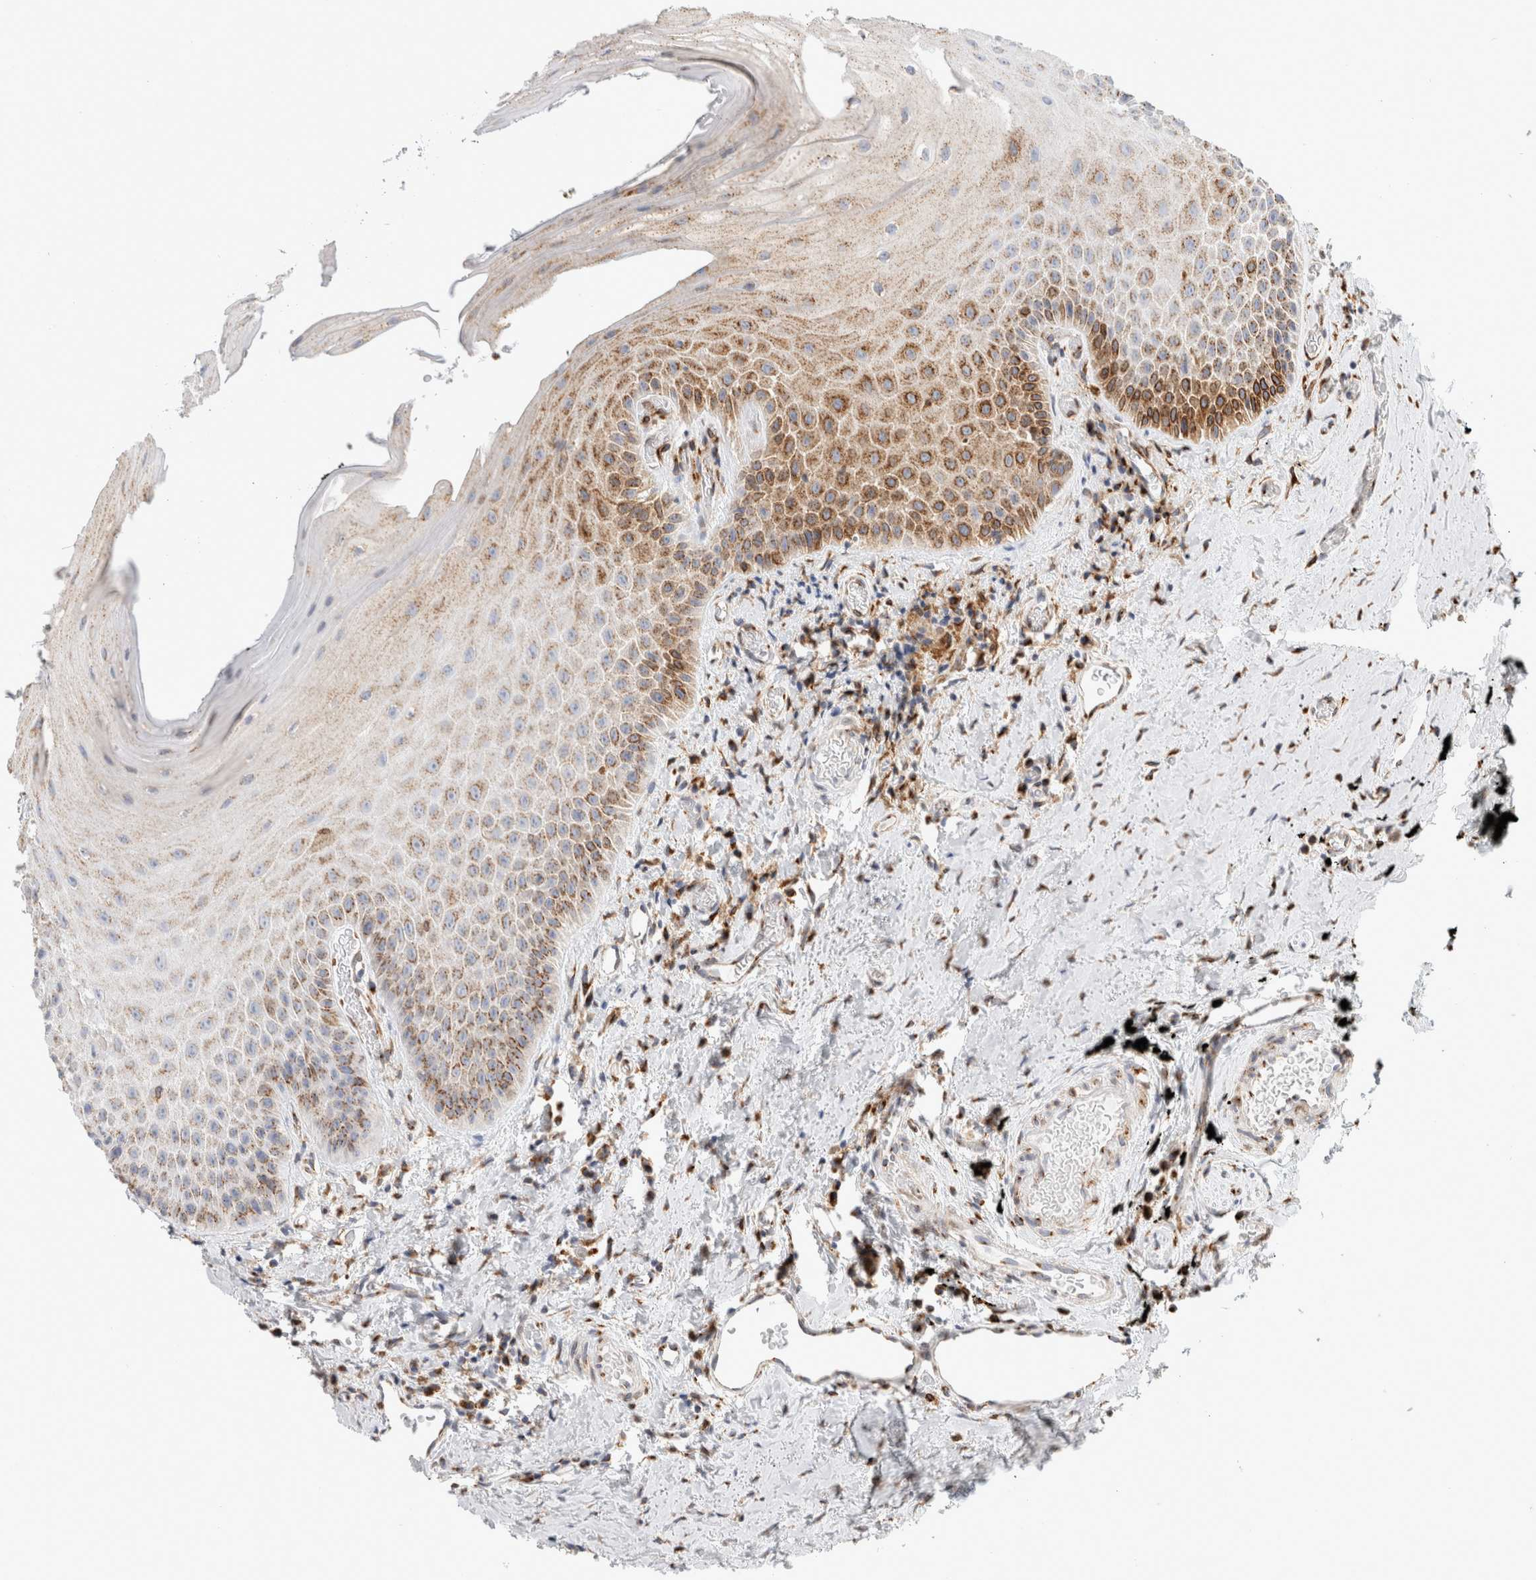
{"staining": {"intensity": "moderate", "quantity": ">75%", "location": "cytoplasmic/membranous"}, "tissue": "oral mucosa", "cell_type": "Squamous epithelial cells", "image_type": "normal", "snomed": [{"axis": "morphology", "description": "Normal tissue, NOS"}, {"axis": "topography", "description": "Oral tissue"}], "caption": "Squamous epithelial cells exhibit medium levels of moderate cytoplasmic/membranous positivity in about >75% of cells in benign oral mucosa. (Brightfield microscopy of DAB IHC at high magnification).", "gene": "MCFD2", "patient": {"sex": "male", "age": 66}}